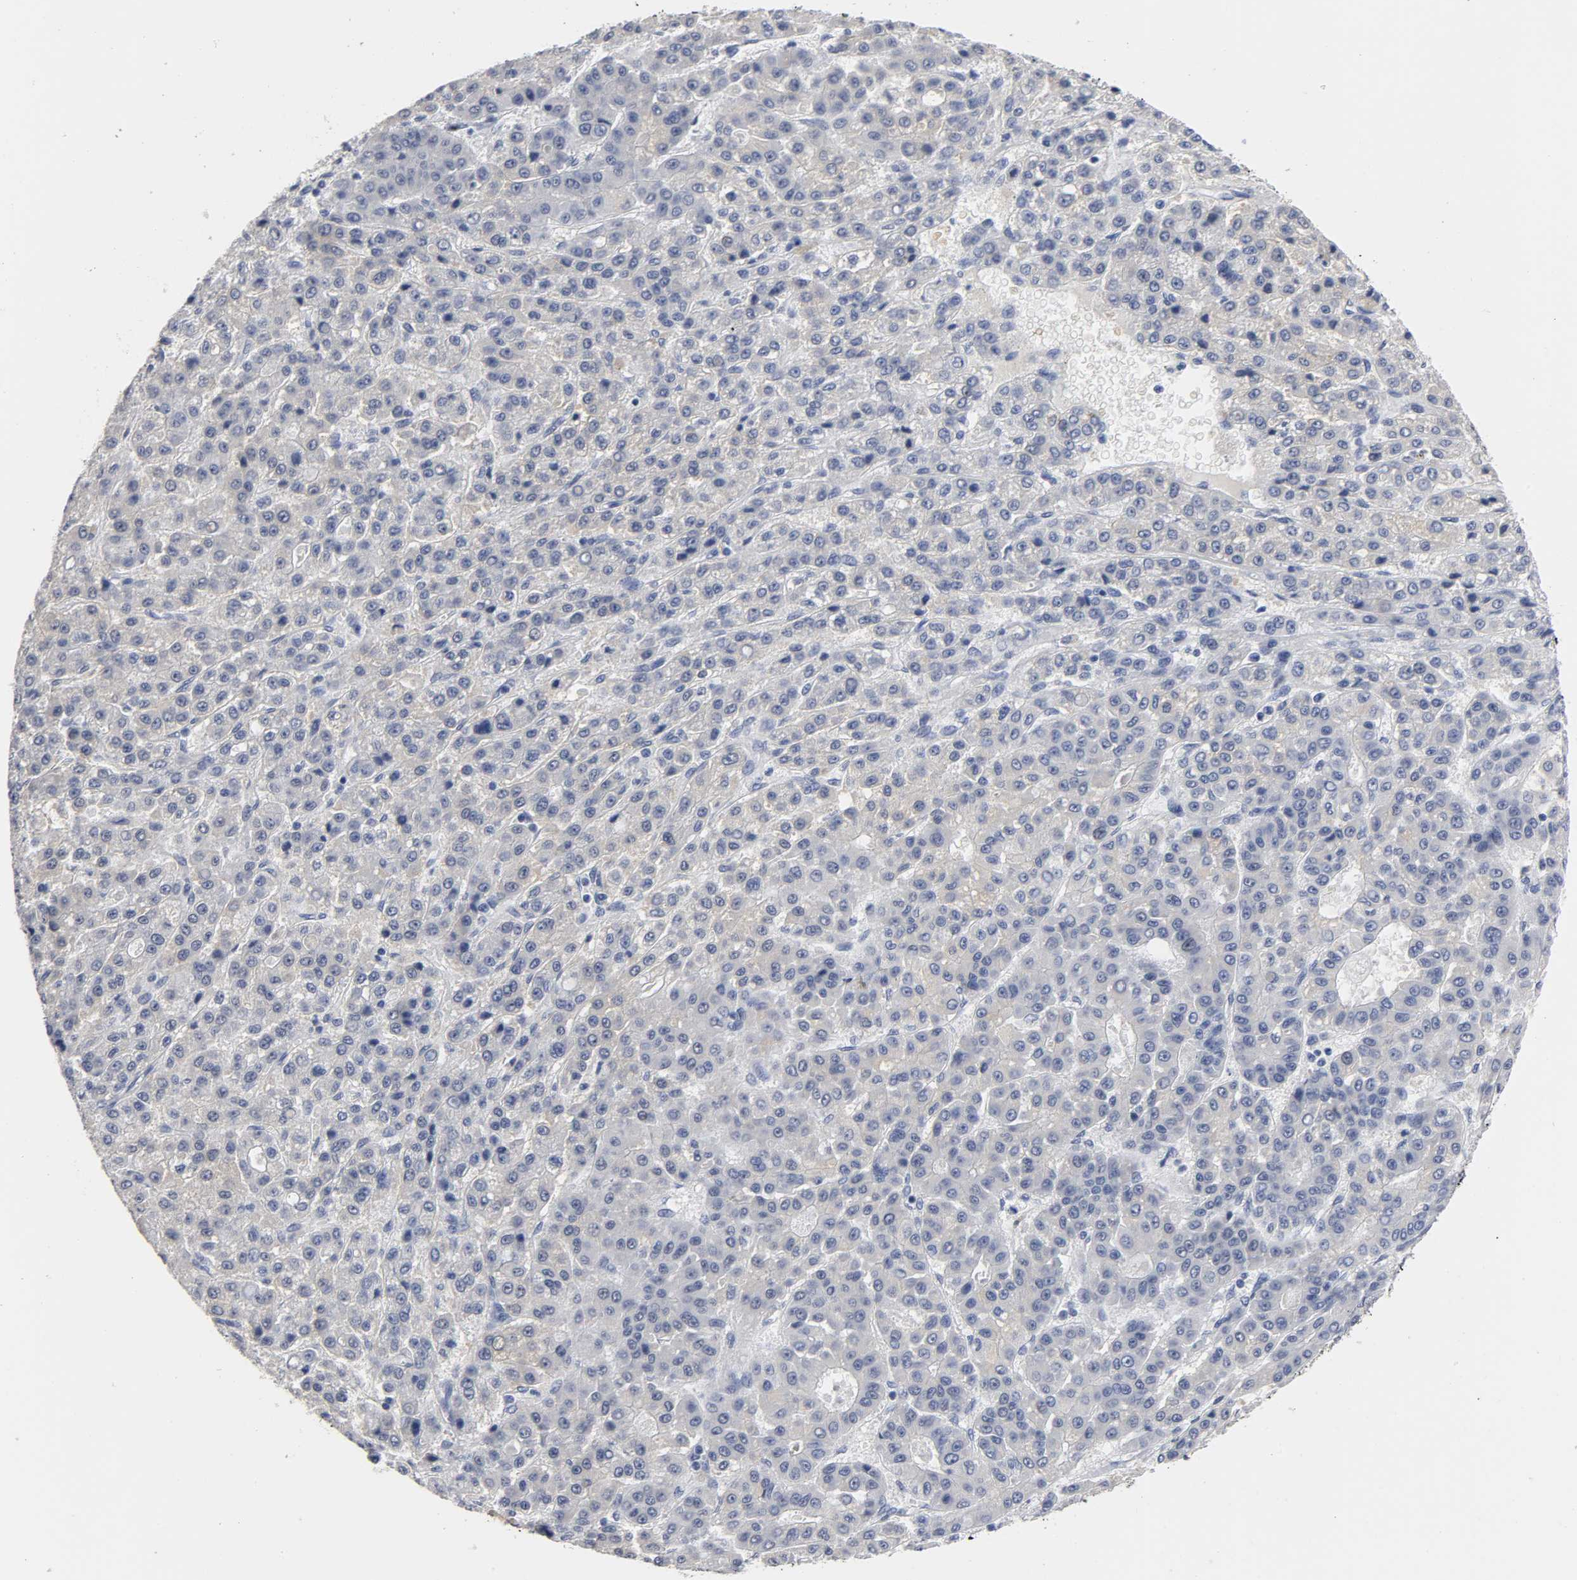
{"staining": {"intensity": "negative", "quantity": "none", "location": "none"}, "tissue": "liver cancer", "cell_type": "Tumor cells", "image_type": "cancer", "snomed": [{"axis": "morphology", "description": "Carcinoma, Hepatocellular, NOS"}, {"axis": "topography", "description": "Liver"}], "caption": "High magnification brightfield microscopy of hepatocellular carcinoma (liver) stained with DAB (3,3'-diaminobenzidine) (brown) and counterstained with hematoxylin (blue): tumor cells show no significant positivity. (Stains: DAB (3,3'-diaminobenzidine) IHC with hematoxylin counter stain, Microscopy: brightfield microscopy at high magnification).", "gene": "GRHL2", "patient": {"sex": "male", "age": 70}}